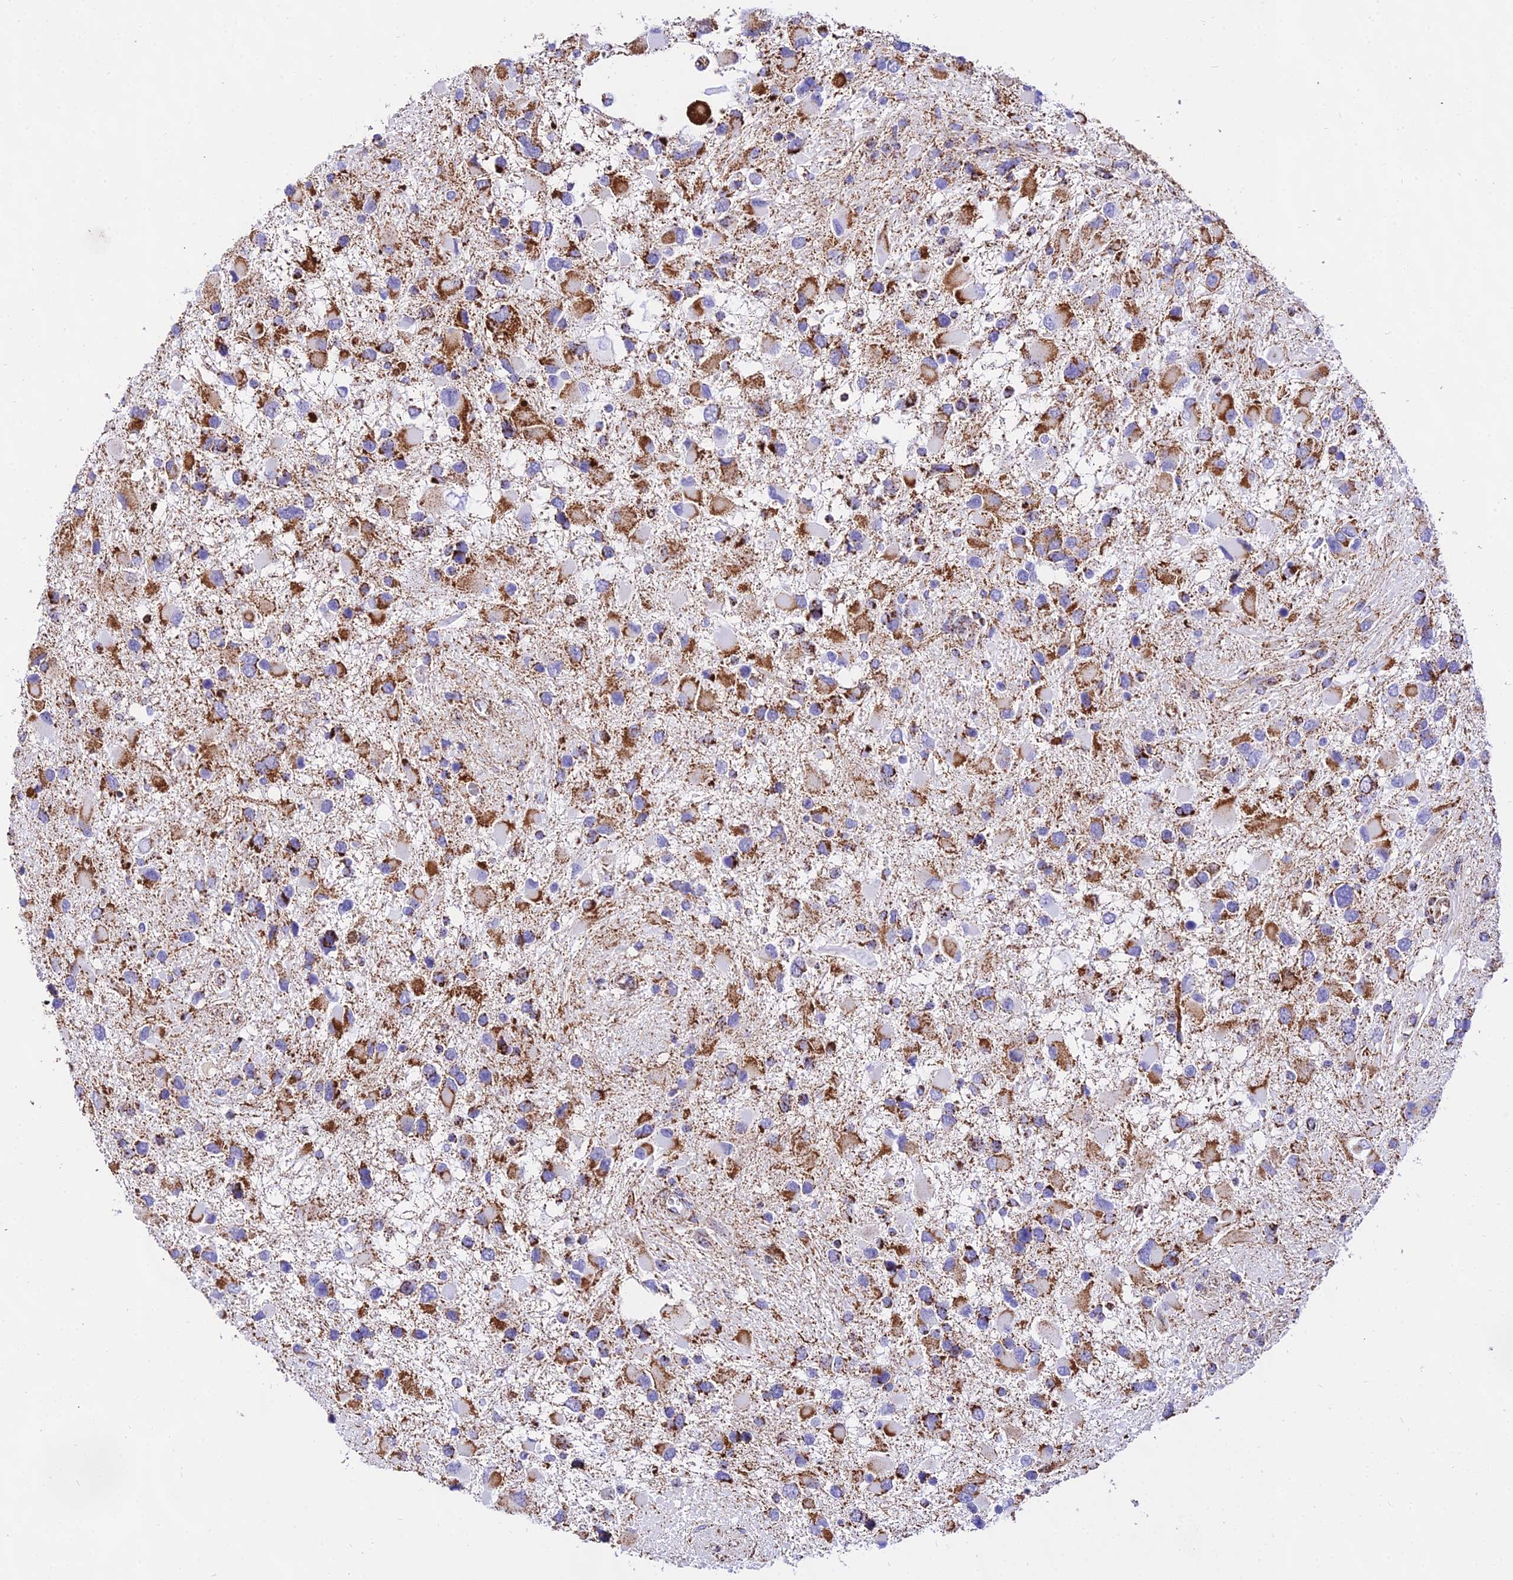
{"staining": {"intensity": "moderate", "quantity": ">75%", "location": "cytoplasmic/membranous"}, "tissue": "glioma", "cell_type": "Tumor cells", "image_type": "cancer", "snomed": [{"axis": "morphology", "description": "Glioma, malignant, High grade"}, {"axis": "topography", "description": "Brain"}], "caption": "Protein analysis of glioma tissue demonstrates moderate cytoplasmic/membranous positivity in about >75% of tumor cells.", "gene": "ATP5PD", "patient": {"sex": "male", "age": 53}}